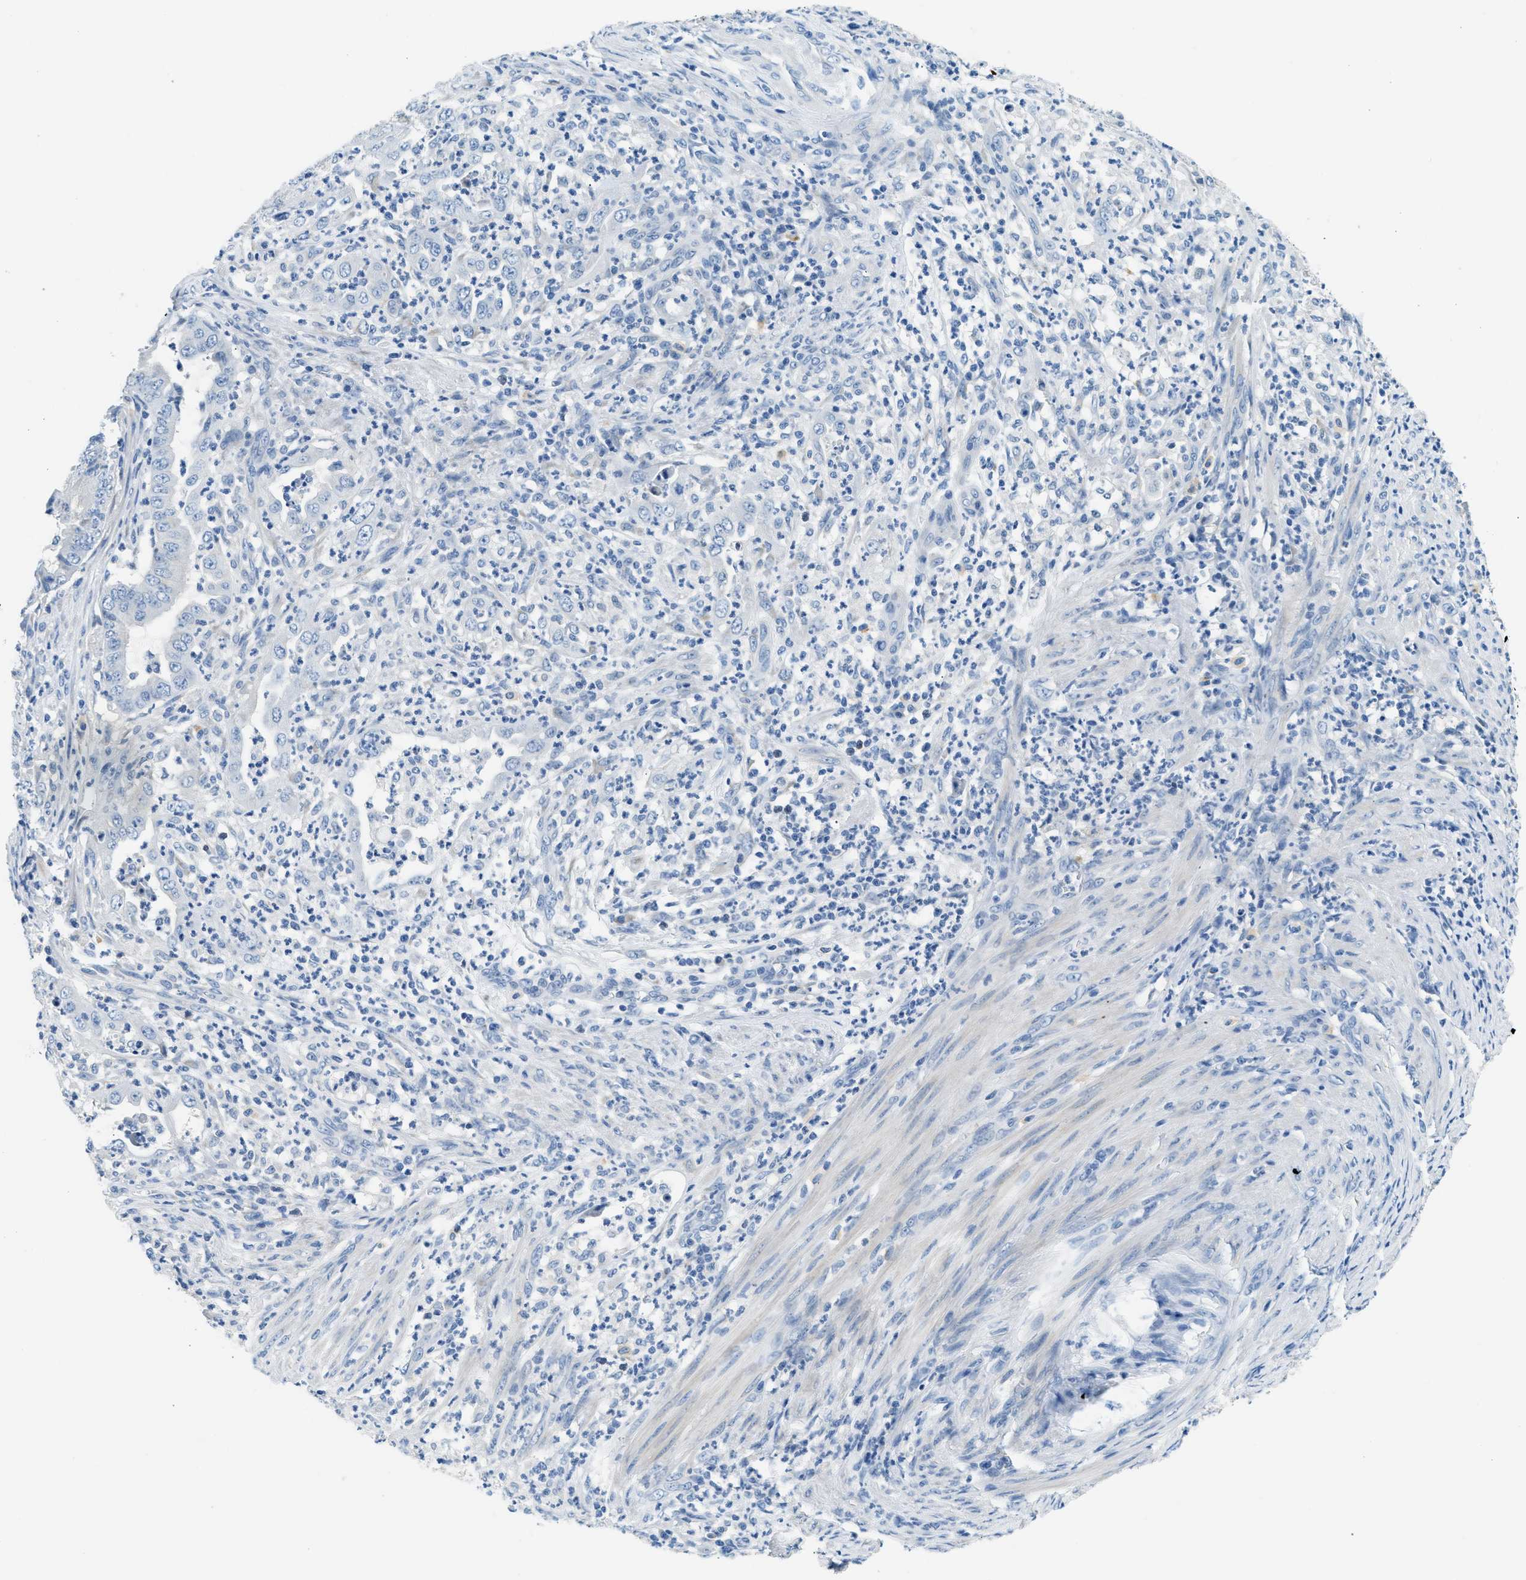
{"staining": {"intensity": "negative", "quantity": "none", "location": "none"}, "tissue": "endometrial cancer", "cell_type": "Tumor cells", "image_type": "cancer", "snomed": [{"axis": "morphology", "description": "Adenocarcinoma, NOS"}, {"axis": "topography", "description": "Endometrium"}], "caption": "Human endometrial cancer stained for a protein using immunohistochemistry displays no positivity in tumor cells.", "gene": "CLDN18", "patient": {"sex": "female", "age": 70}}